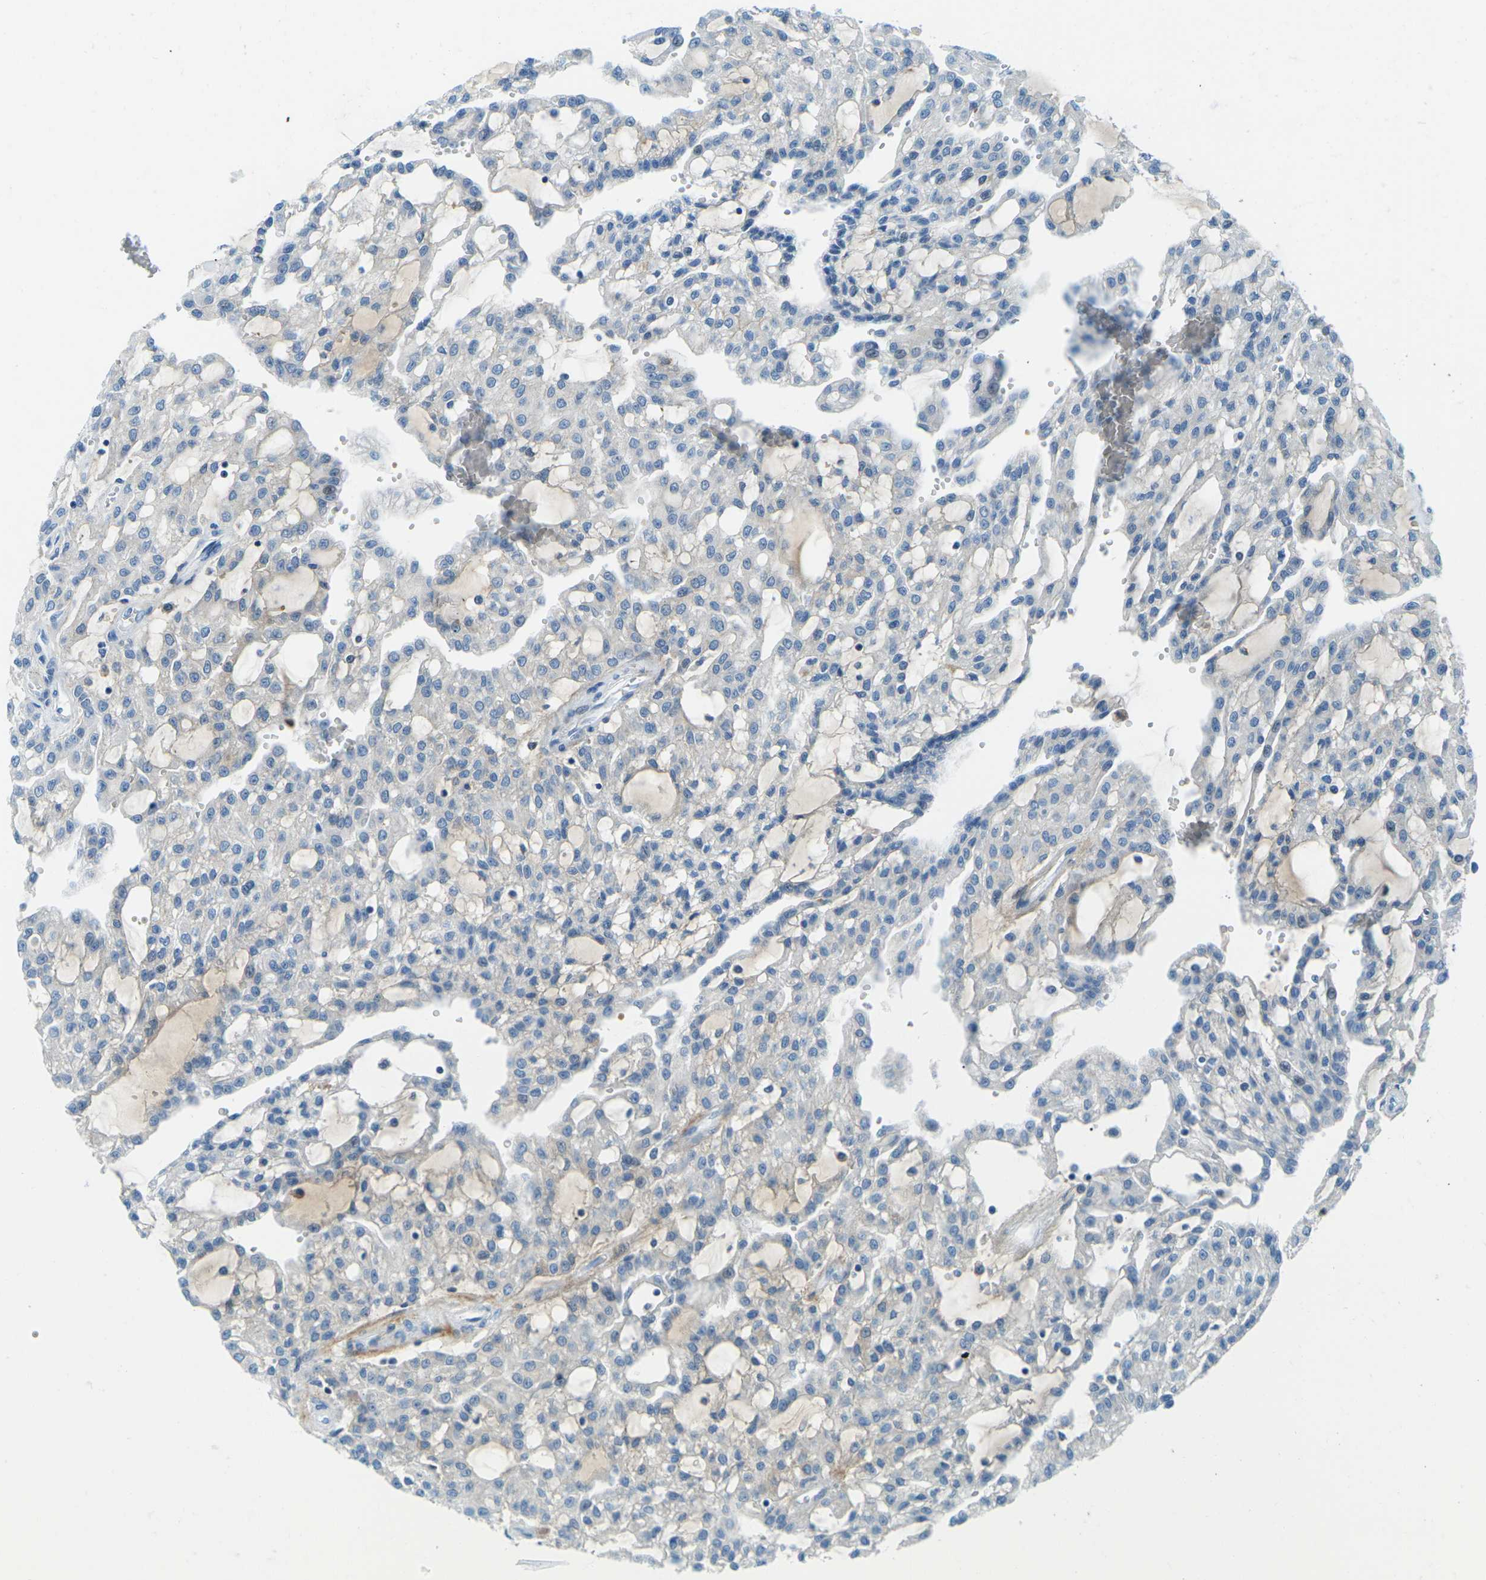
{"staining": {"intensity": "negative", "quantity": "none", "location": "none"}, "tissue": "renal cancer", "cell_type": "Tumor cells", "image_type": "cancer", "snomed": [{"axis": "morphology", "description": "Adenocarcinoma, NOS"}, {"axis": "topography", "description": "Kidney"}], "caption": "This histopathology image is of renal cancer (adenocarcinoma) stained with immunohistochemistry (IHC) to label a protein in brown with the nuclei are counter-stained blue. There is no expression in tumor cells.", "gene": "CFB", "patient": {"sex": "male", "age": 63}}